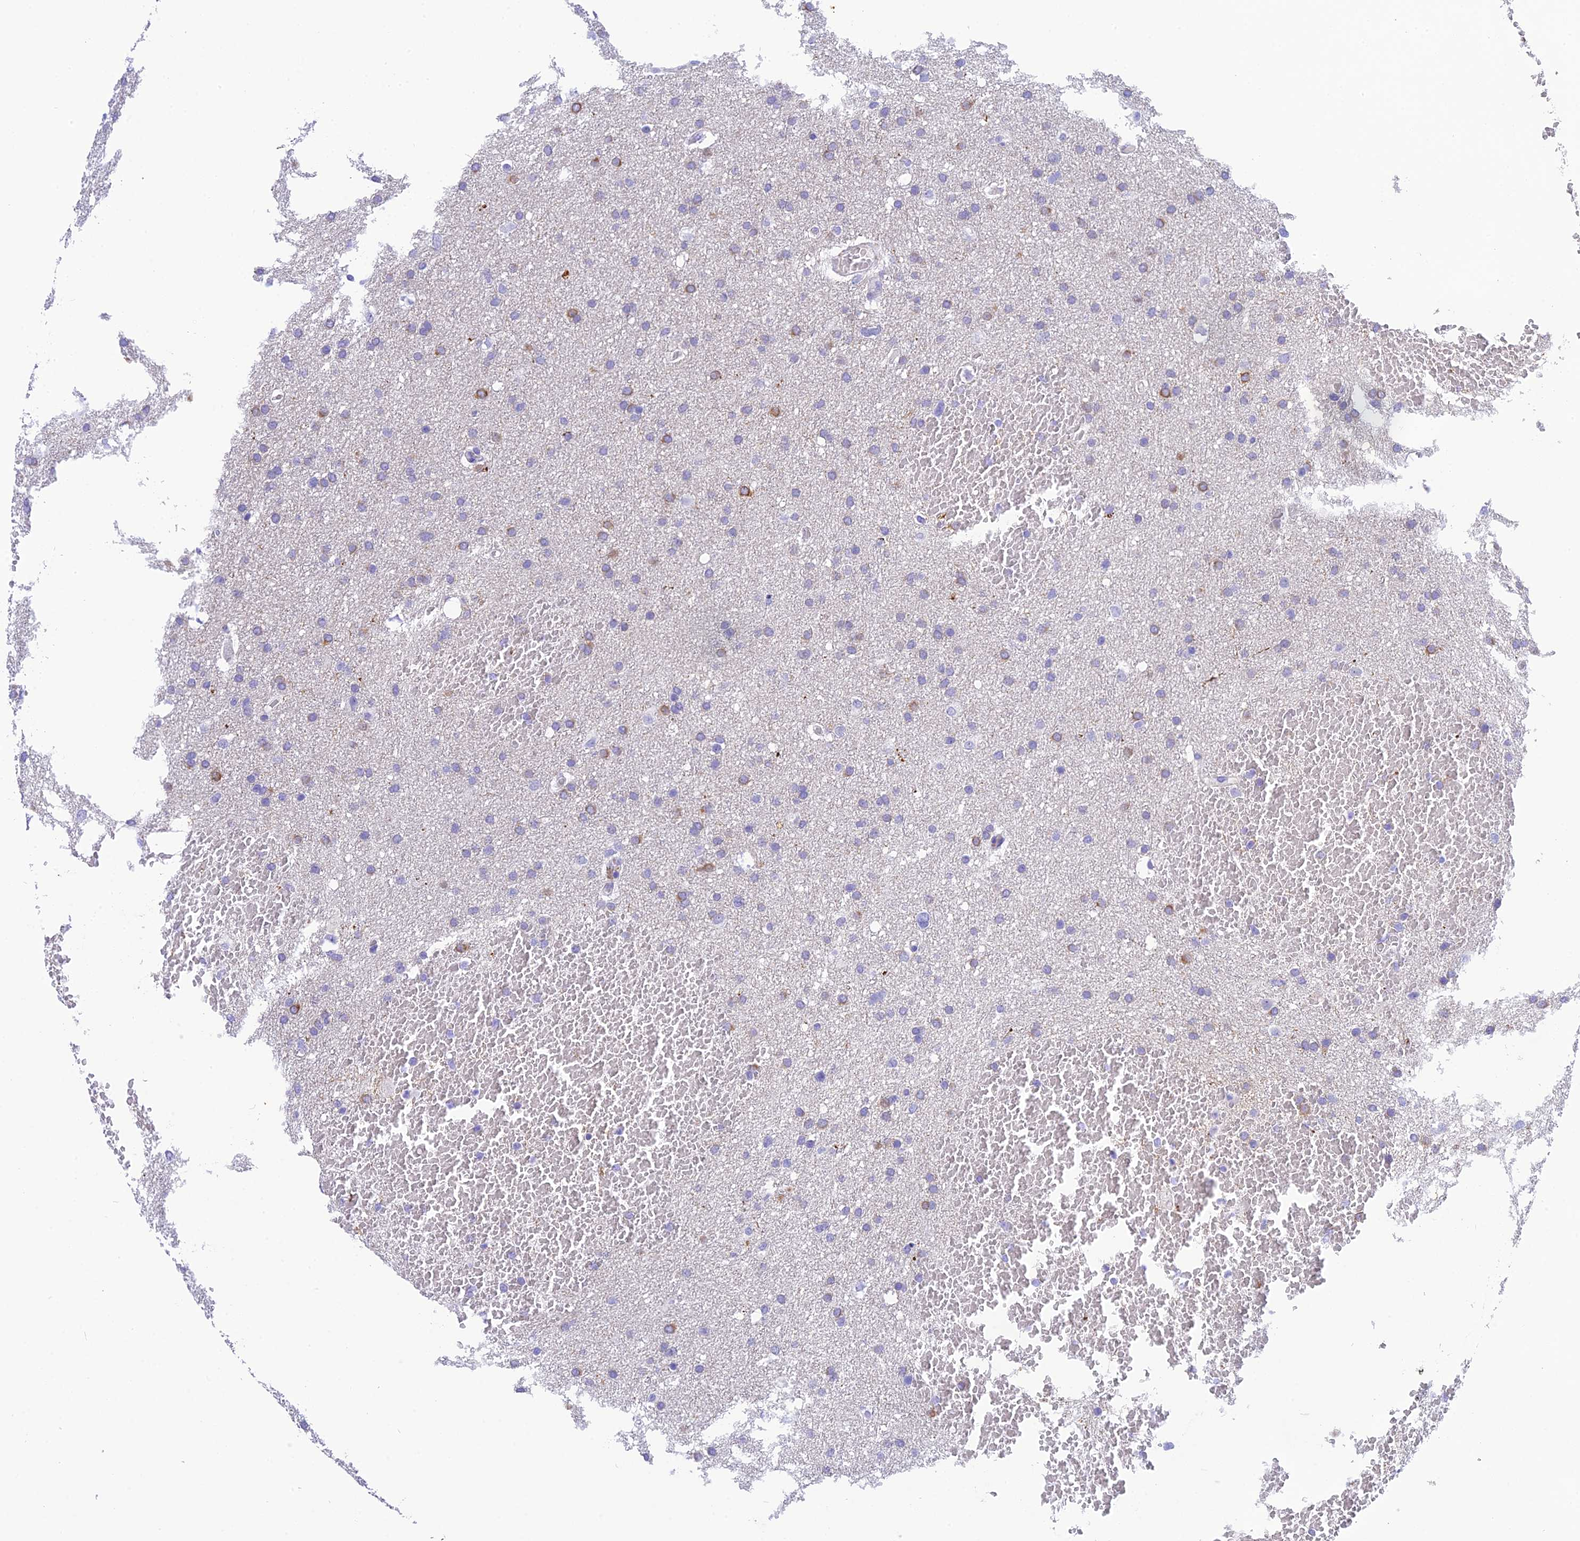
{"staining": {"intensity": "moderate", "quantity": "<25%", "location": "cytoplasmic/membranous"}, "tissue": "glioma", "cell_type": "Tumor cells", "image_type": "cancer", "snomed": [{"axis": "morphology", "description": "Glioma, malignant, High grade"}, {"axis": "topography", "description": "Cerebral cortex"}], "caption": "Moderate cytoplasmic/membranous positivity is identified in about <25% of tumor cells in malignant high-grade glioma.", "gene": "KDELR3", "patient": {"sex": "female", "age": 36}}